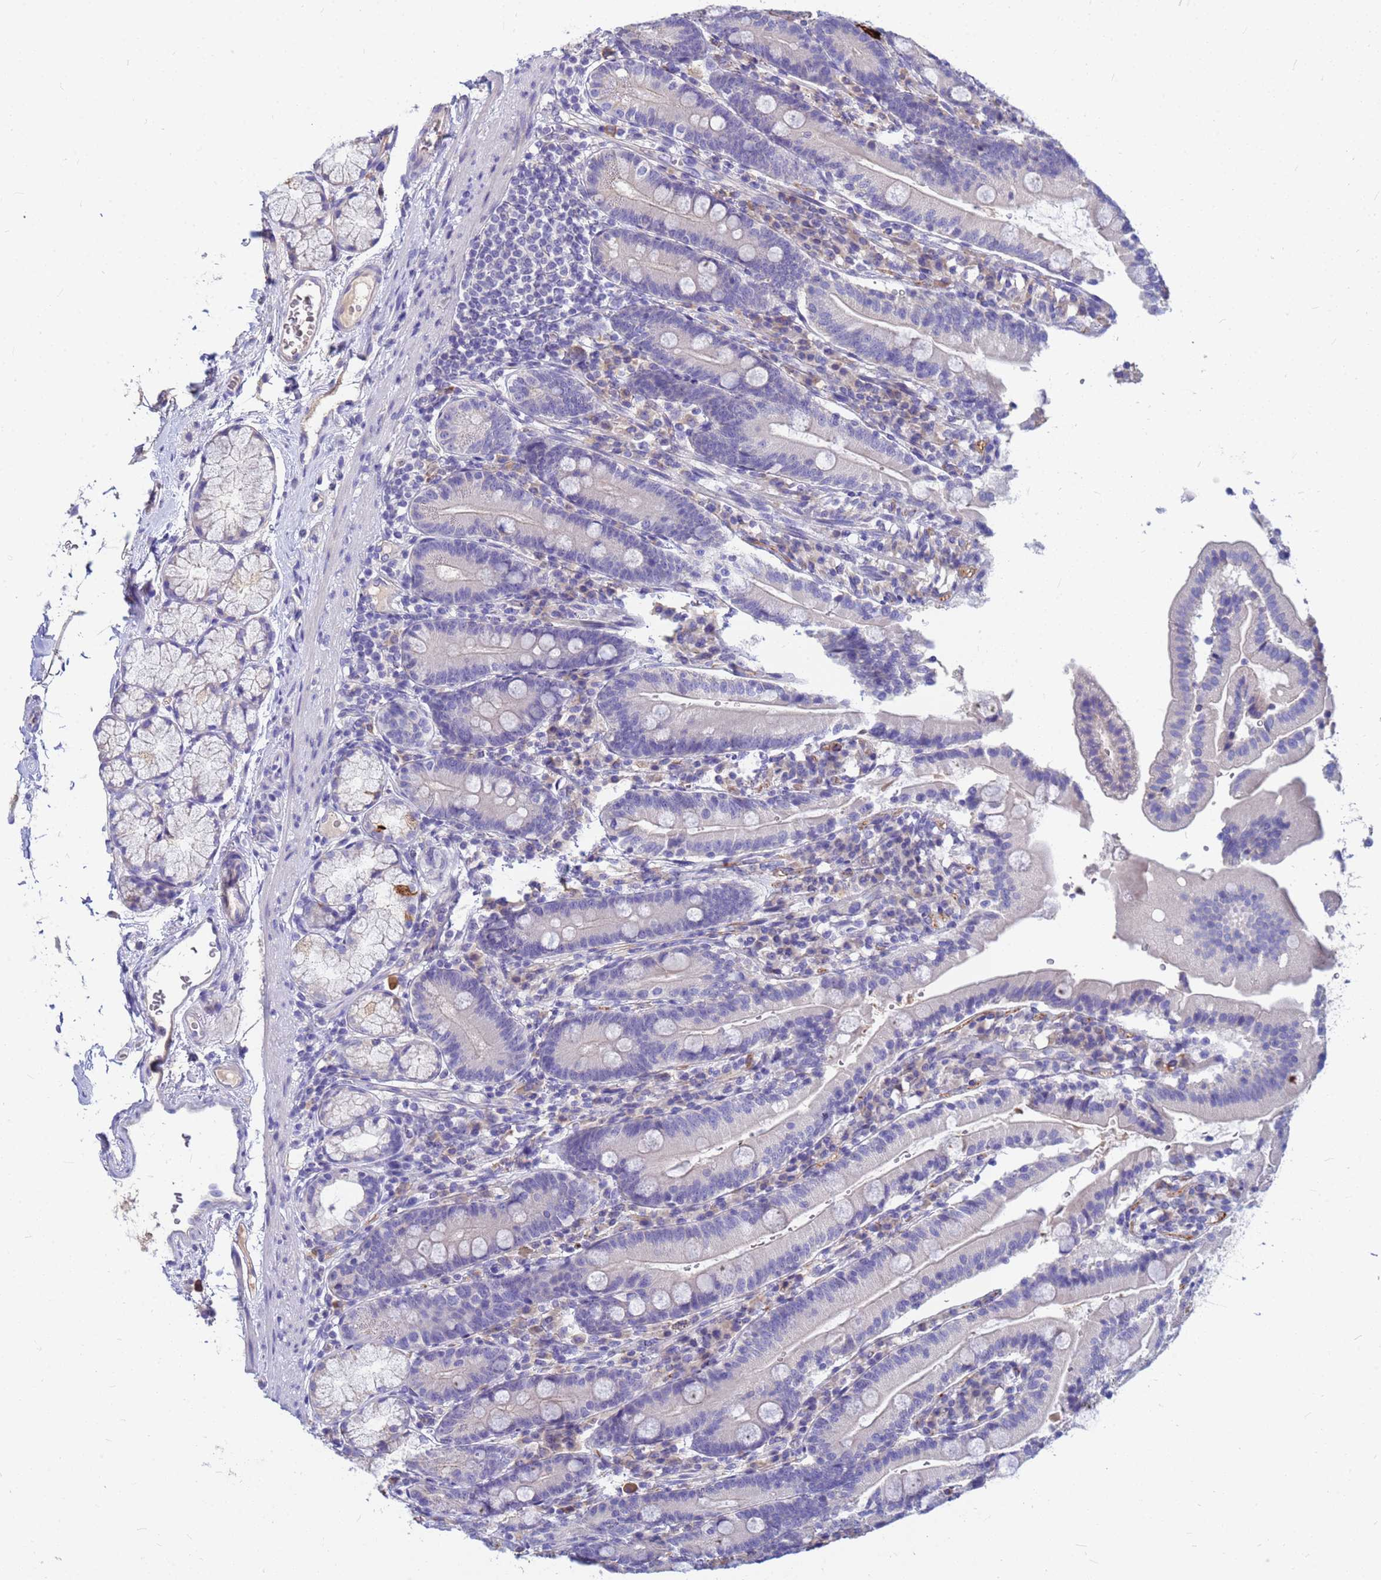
{"staining": {"intensity": "negative", "quantity": "none", "location": "none"}, "tissue": "duodenum", "cell_type": "Glandular cells", "image_type": "normal", "snomed": [{"axis": "morphology", "description": "Normal tissue, NOS"}, {"axis": "topography", "description": "Duodenum"}], "caption": "This is an immunohistochemistry micrograph of unremarkable duodenum. There is no positivity in glandular cells.", "gene": "DPRX", "patient": {"sex": "female", "age": 67}}